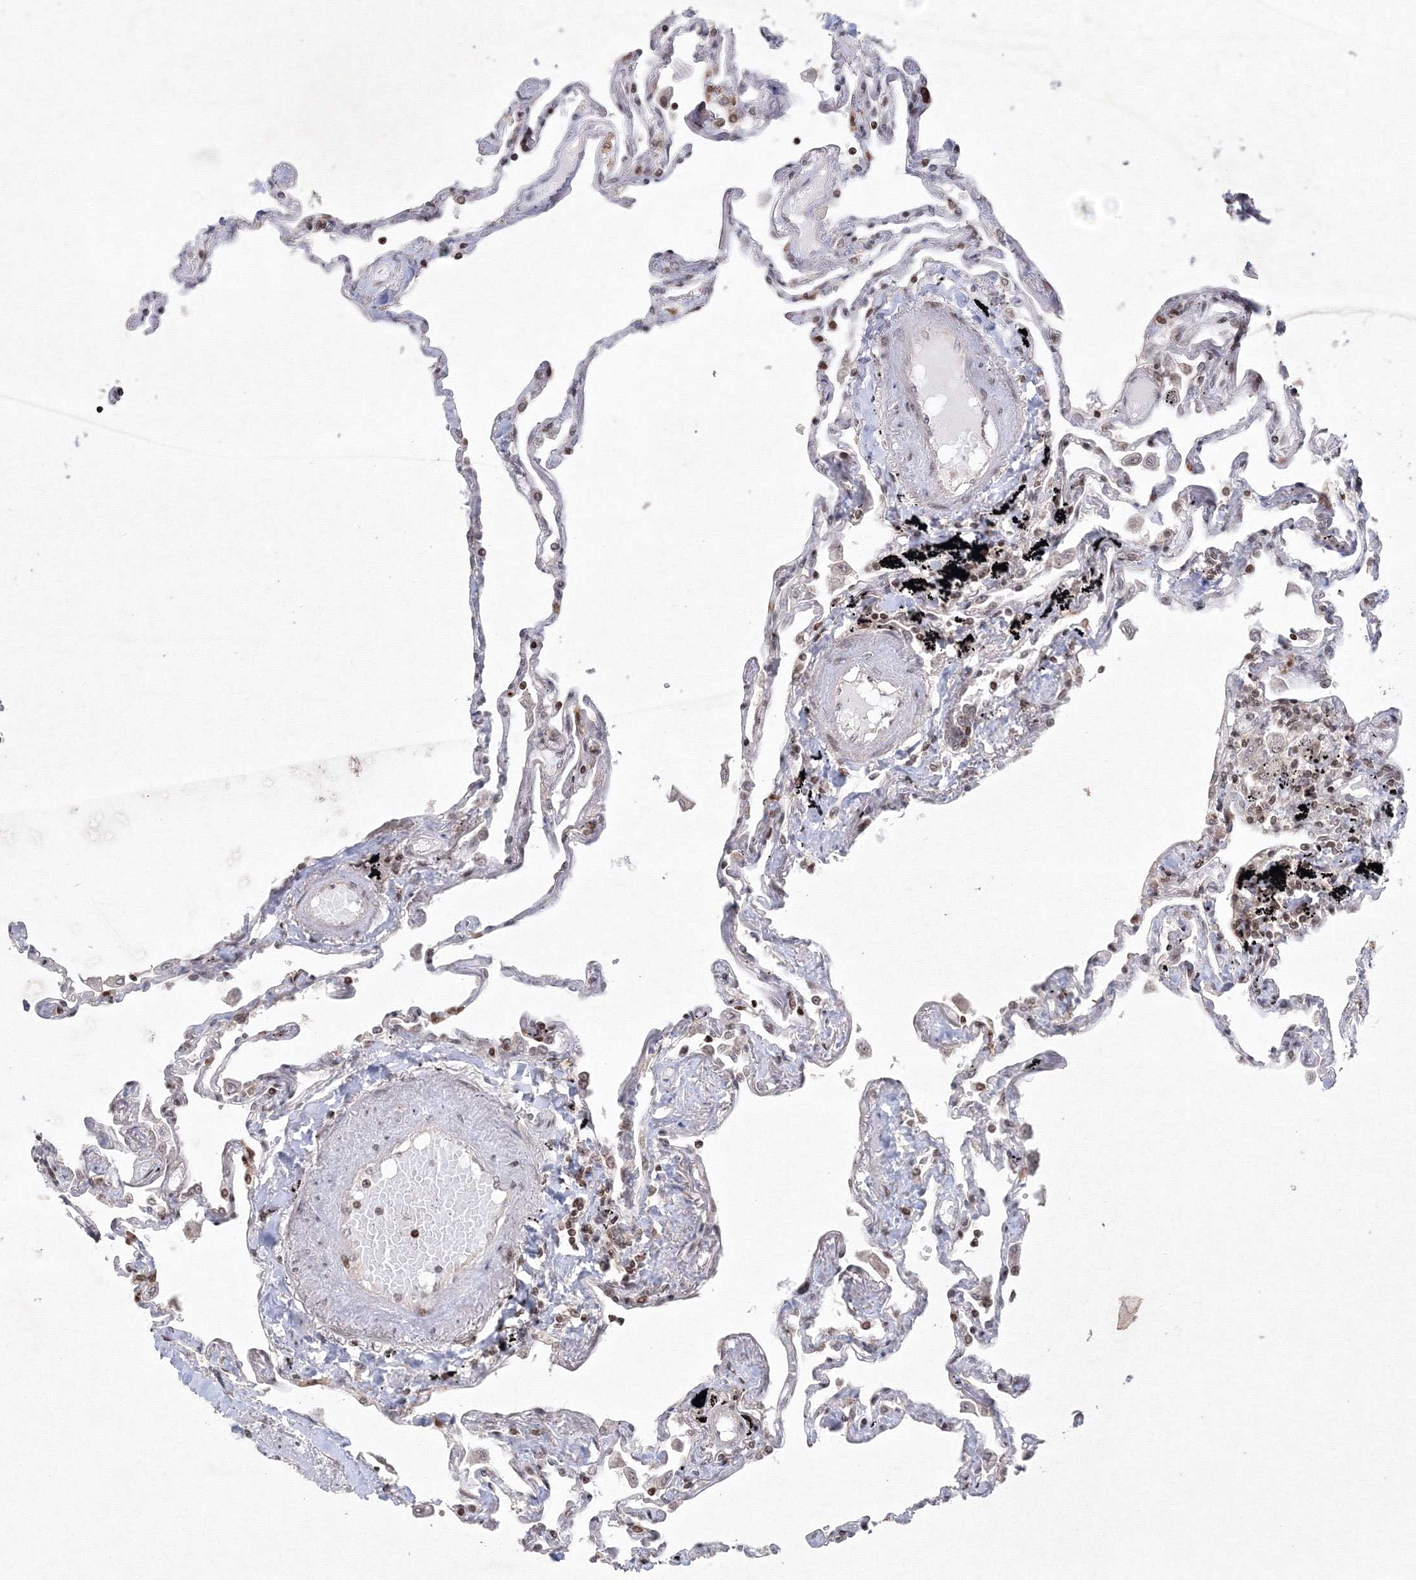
{"staining": {"intensity": "moderate", "quantity": "25%-75%", "location": "cytoplasmic/membranous,nuclear"}, "tissue": "lung", "cell_type": "Alveolar cells", "image_type": "normal", "snomed": [{"axis": "morphology", "description": "Normal tissue, NOS"}, {"axis": "topography", "description": "Lung"}], "caption": "Protein expression by immunohistochemistry displays moderate cytoplasmic/membranous,nuclear positivity in about 25%-75% of alveolar cells in unremarkable lung. (Brightfield microscopy of DAB IHC at high magnification).", "gene": "MKRN2", "patient": {"sex": "female", "age": 67}}